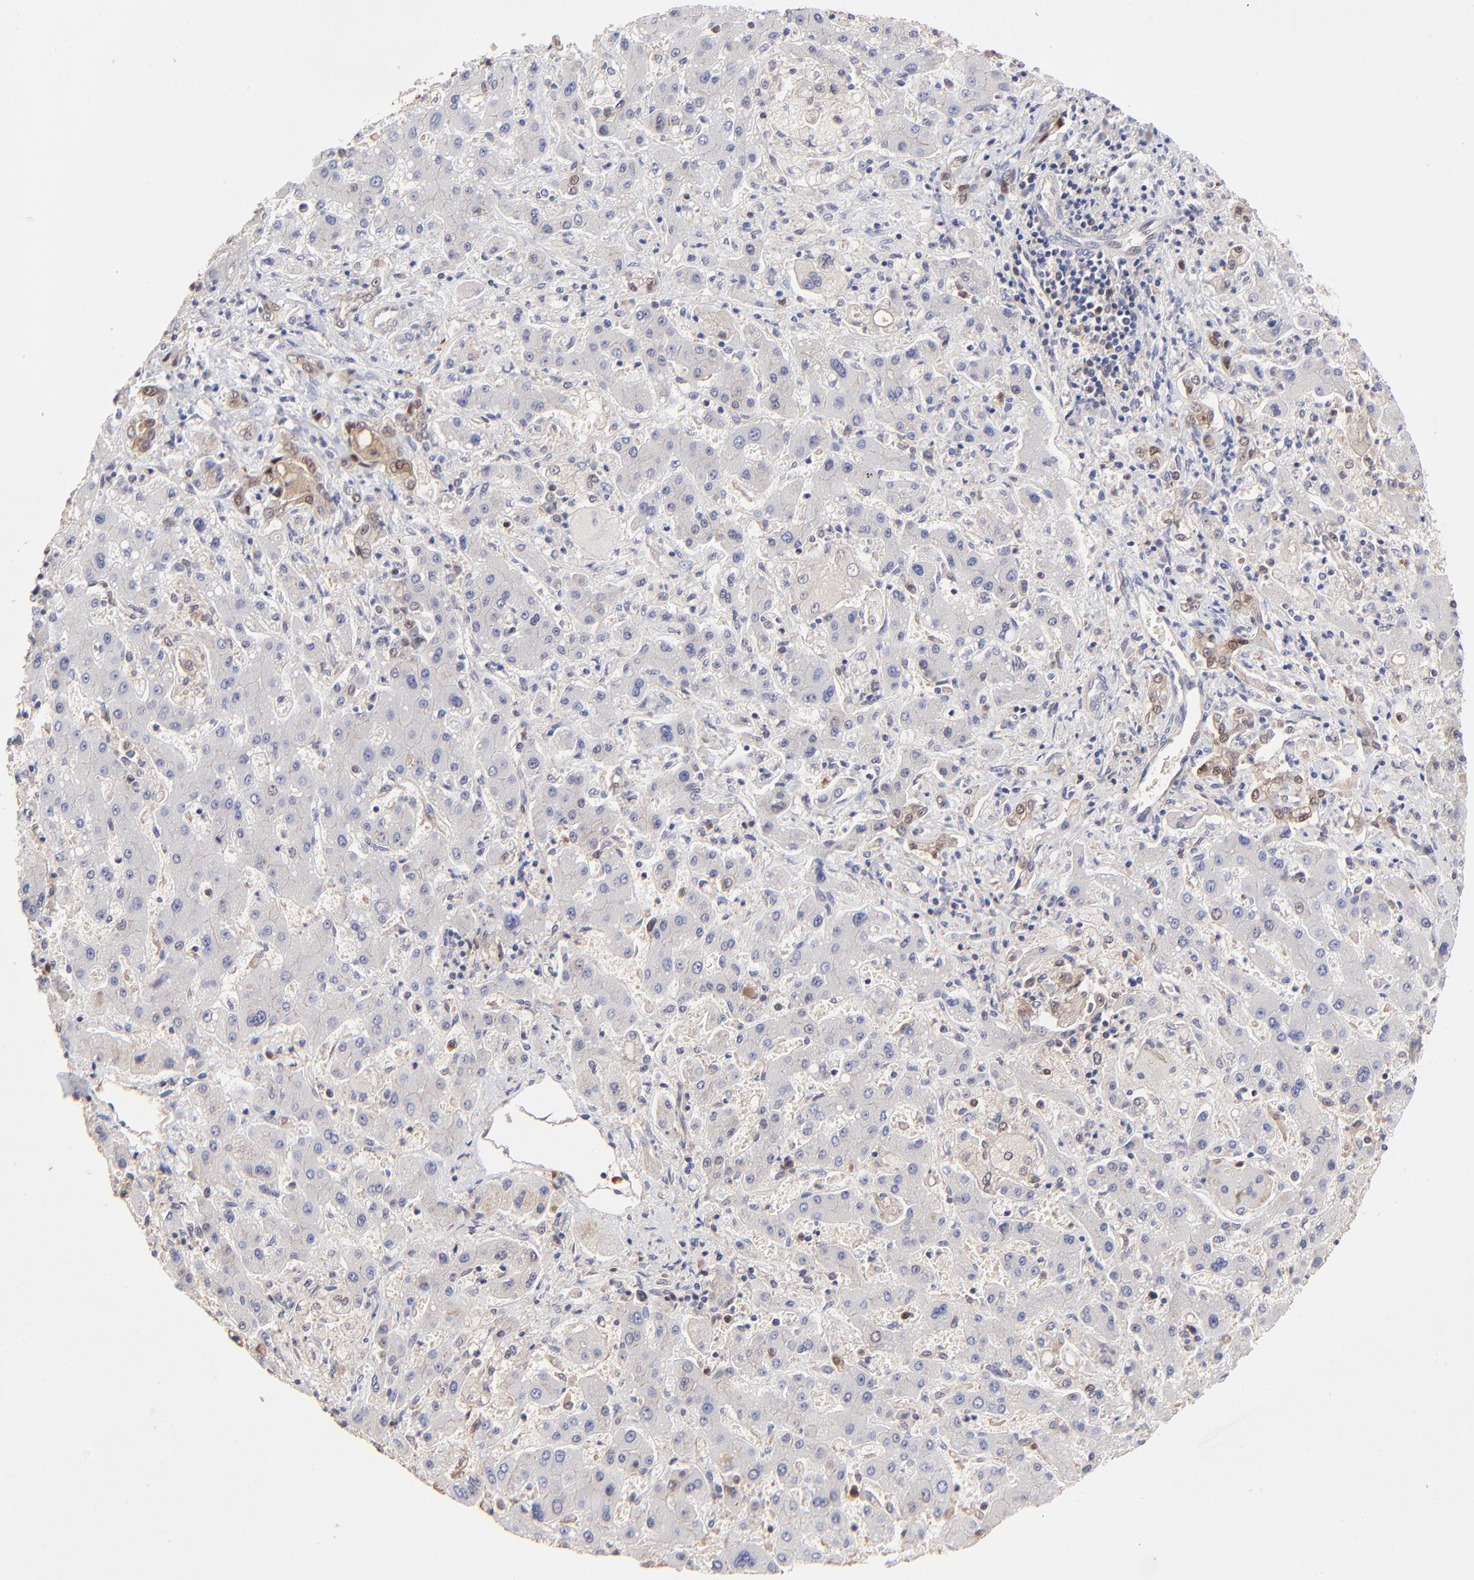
{"staining": {"intensity": "moderate", "quantity": "25%-75%", "location": "cytoplasmic/membranous,nuclear"}, "tissue": "liver cancer", "cell_type": "Tumor cells", "image_type": "cancer", "snomed": [{"axis": "morphology", "description": "Cholangiocarcinoma"}, {"axis": "topography", "description": "Liver"}], "caption": "Immunohistochemistry (DAB) staining of human cholangiocarcinoma (liver) reveals moderate cytoplasmic/membranous and nuclear protein staining in approximately 25%-75% of tumor cells.", "gene": "DCTPP1", "patient": {"sex": "male", "age": 50}}